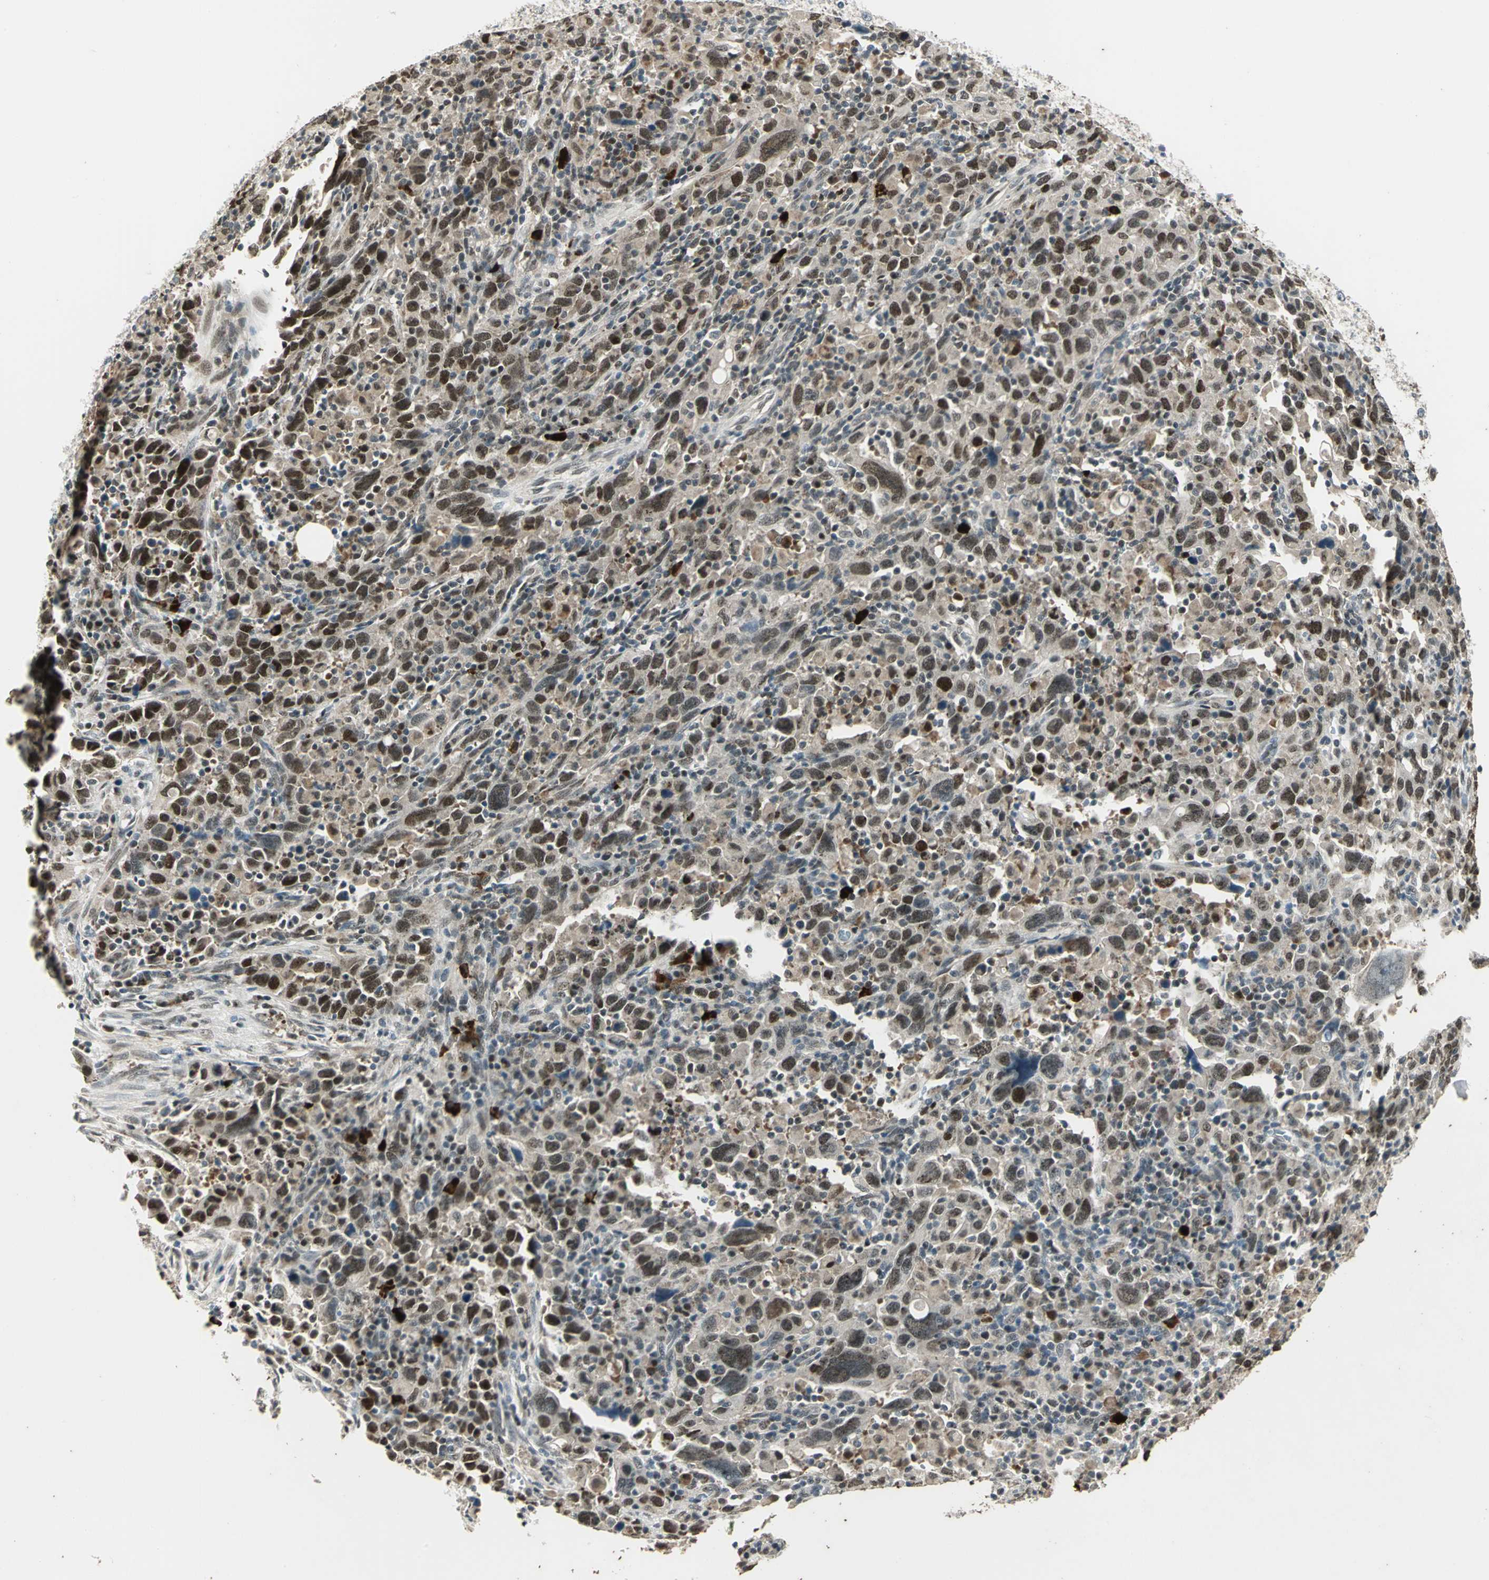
{"staining": {"intensity": "moderate", "quantity": "25%-75%", "location": "nuclear"}, "tissue": "urothelial cancer", "cell_type": "Tumor cells", "image_type": "cancer", "snomed": [{"axis": "morphology", "description": "Urothelial carcinoma, High grade"}, {"axis": "topography", "description": "Urinary bladder"}], "caption": "Immunohistochemical staining of human urothelial cancer exhibits moderate nuclear protein staining in about 25%-75% of tumor cells.", "gene": "RAD17", "patient": {"sex": "male", "age": 61}}